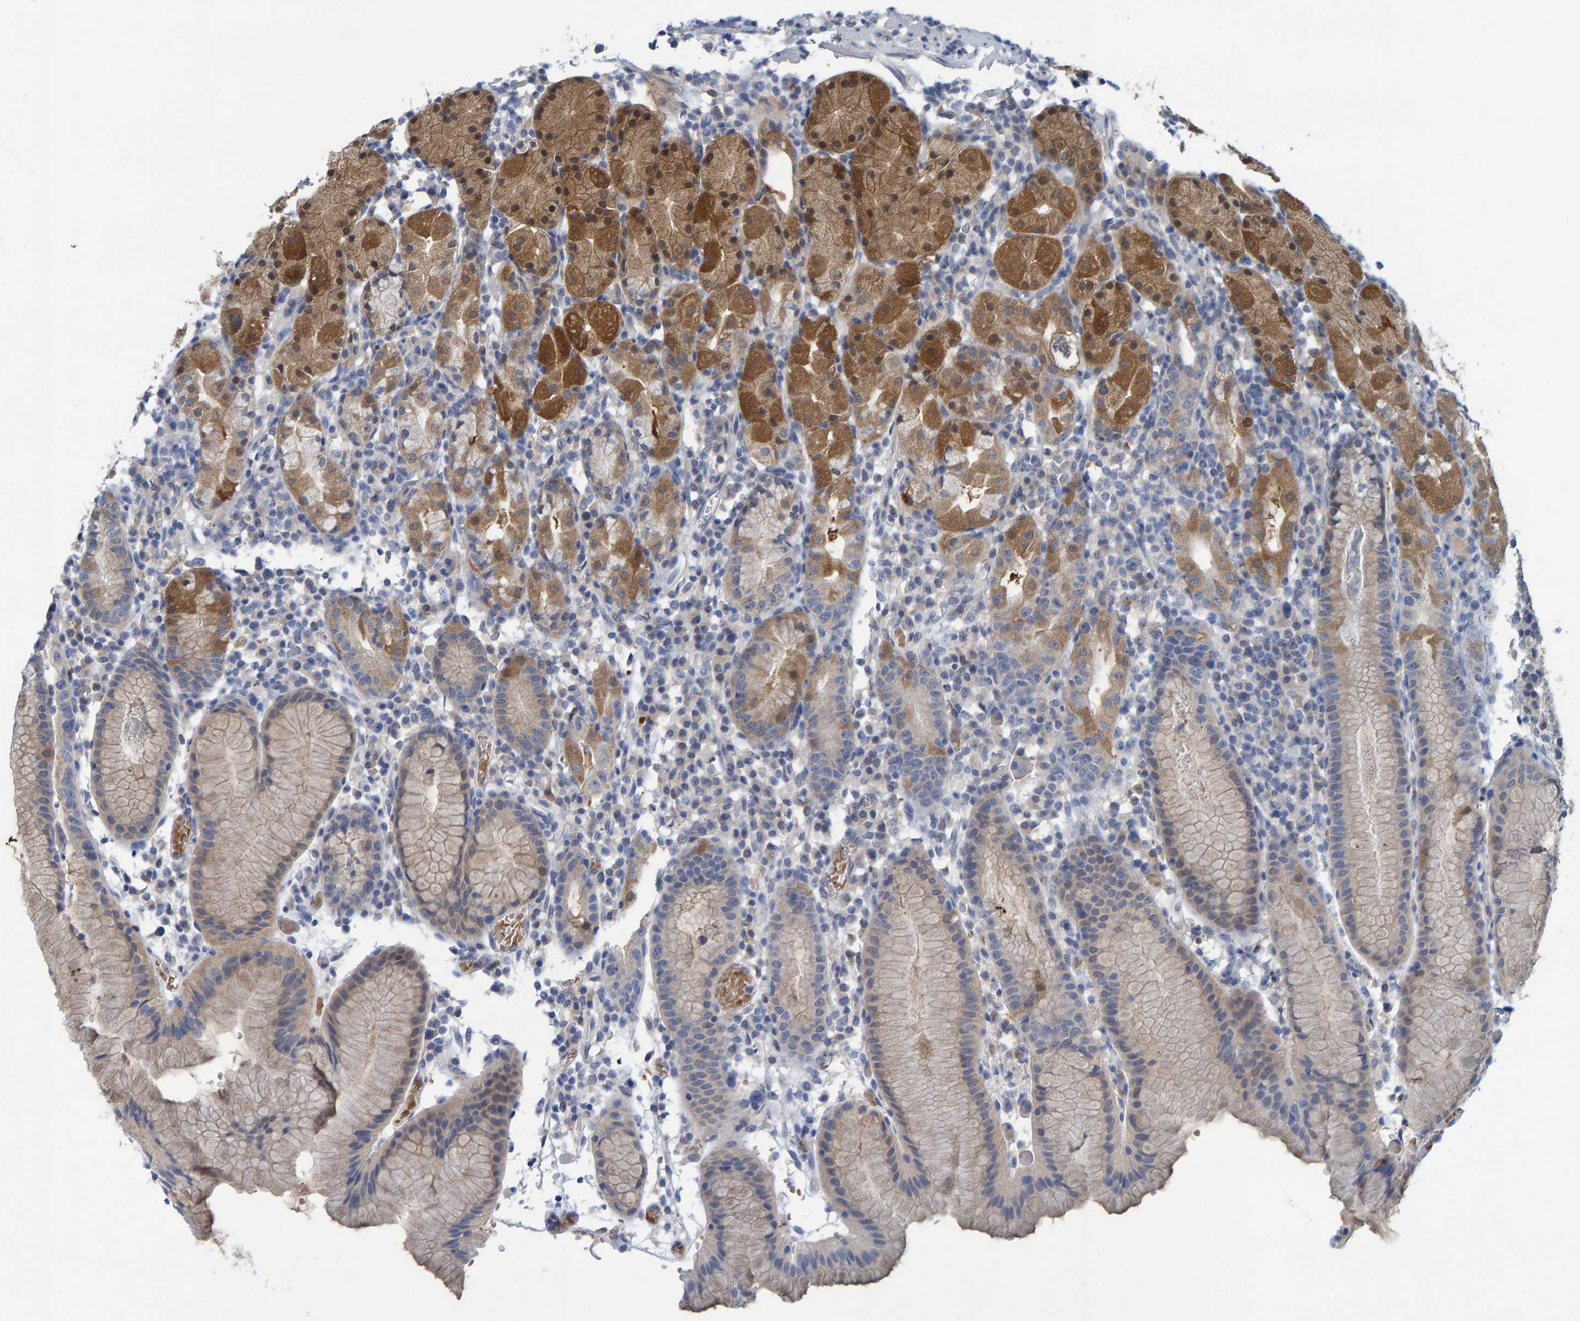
{"staining": {"intensity": "moderate", "quantity": "25%-75%", "location": "cytoplasmic/membranous"}, "tissue": "stomach", "cell_type": "Glandular cells", "image_type": "normal", "snomed": [{"axis": "morphology", "description": "Normal tissue, NOS"}, {"axis": "topography", "description": "Stomach"}, {"axis": "topography", "description": "Stomach, lower"}], "caption": "This histopathology image demonstrates immunohistochemistry staining of normal human stomach, with medium moderate cytoplasmic/membranous expression in about 25%-75% of glandular cells.", "gene": "ALAD", "patient": {"sex": "female", "age": 75}}